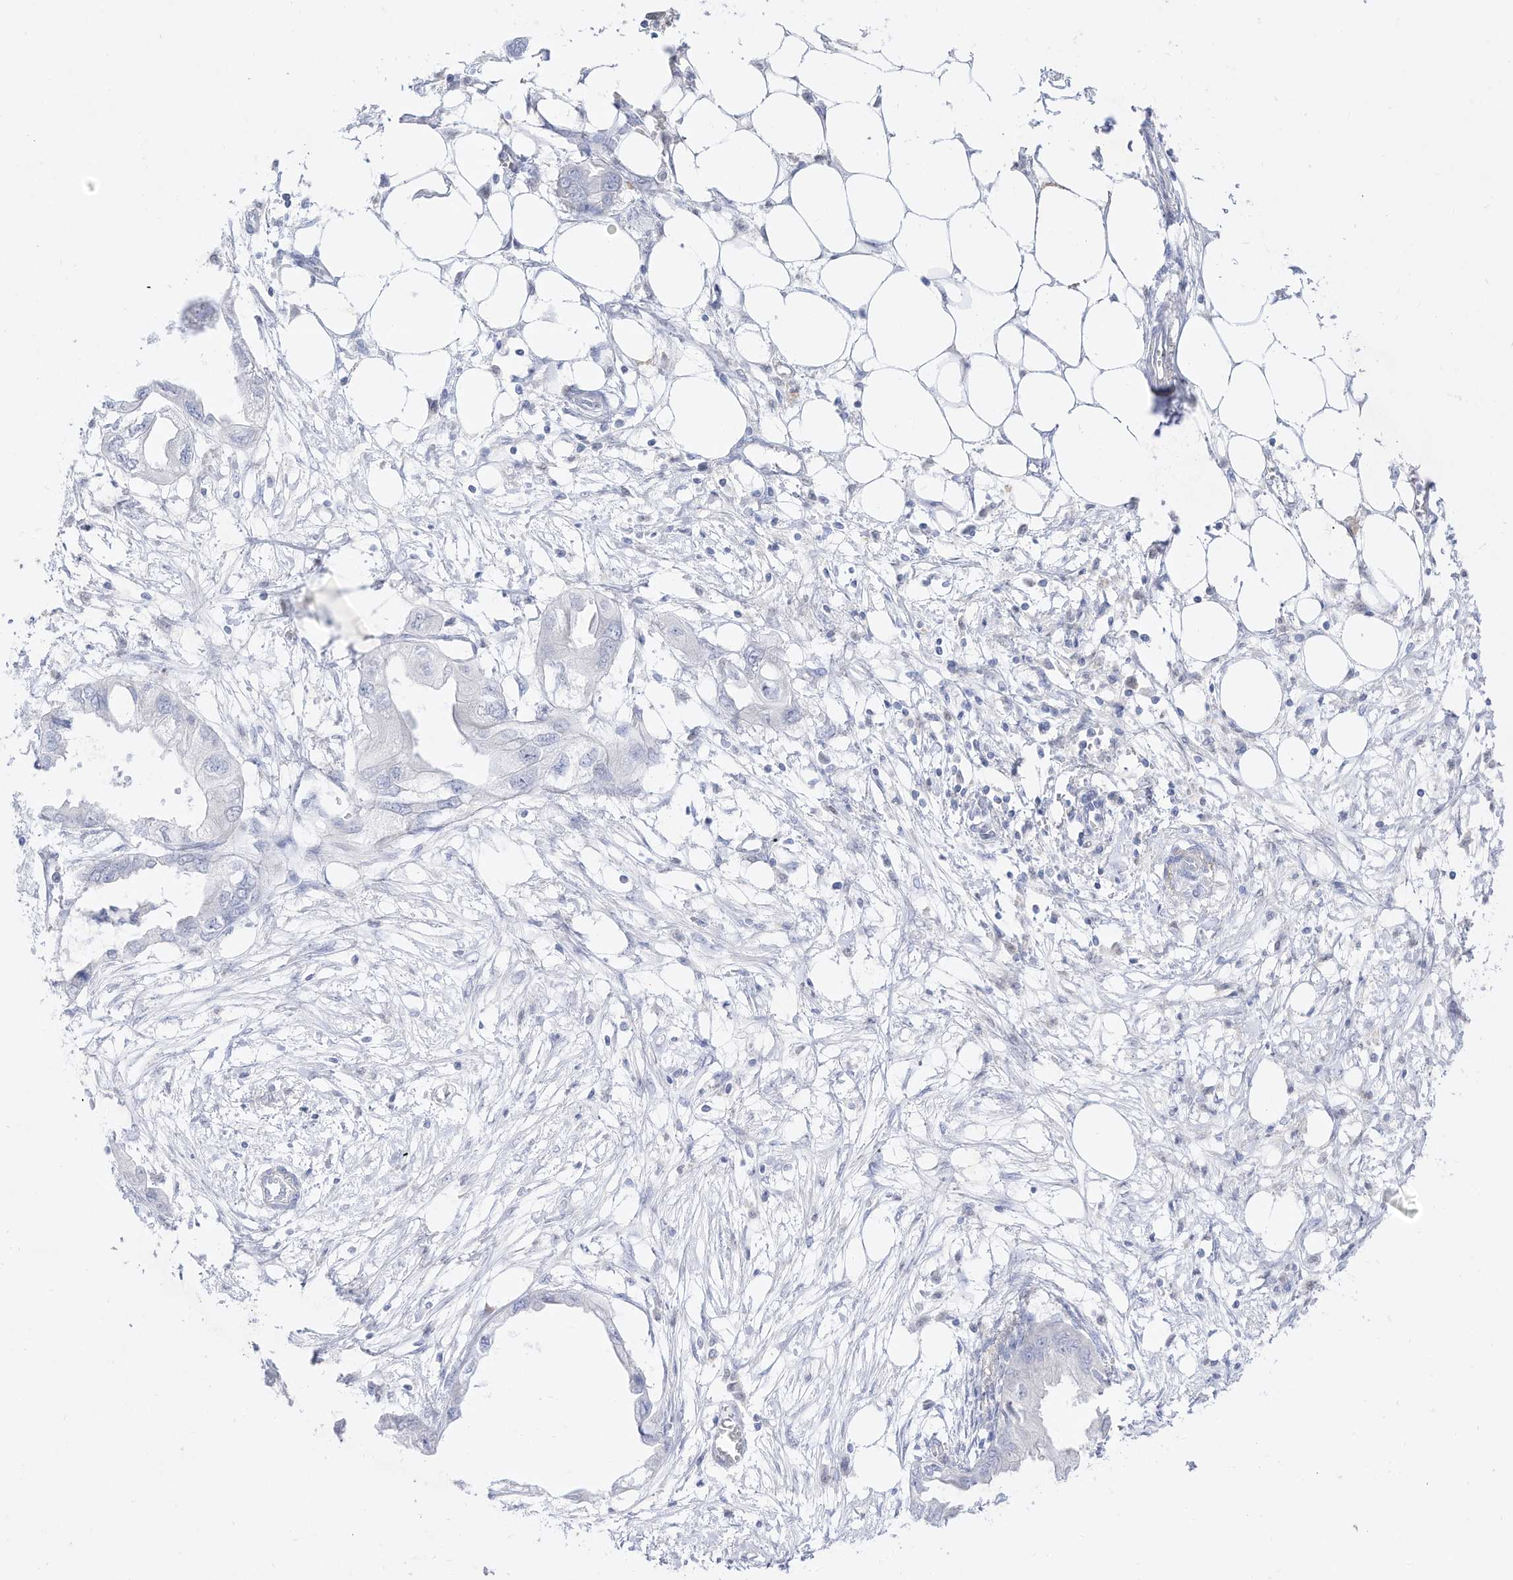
{"staining": {"intensity": "negative", "quantity": "none", "location": "none"}, "tissue": "endometrial cancer", "cell_type": "Tumor cells", "image_type": "cancer", "snomed": [{"axis": "morphology", "description": "Adenocarcinoma, NOS"}, {"axis": "morphology", "description": "Adenocarcinoma, metastatic, NOS"}, {"axis": "topography", "description": "Adipose tissue"}, {"axis": "topography", "description": "Endometrium"}], "caption": "Protein analysis of adenocarcinoma (endometrial) reveals no significant staining in tumor cells. (DAB IHC visualized using brightfield microscopy, high magnification).", "gene": "DMKN", "patient": {"sex": "female", "age": 67}}